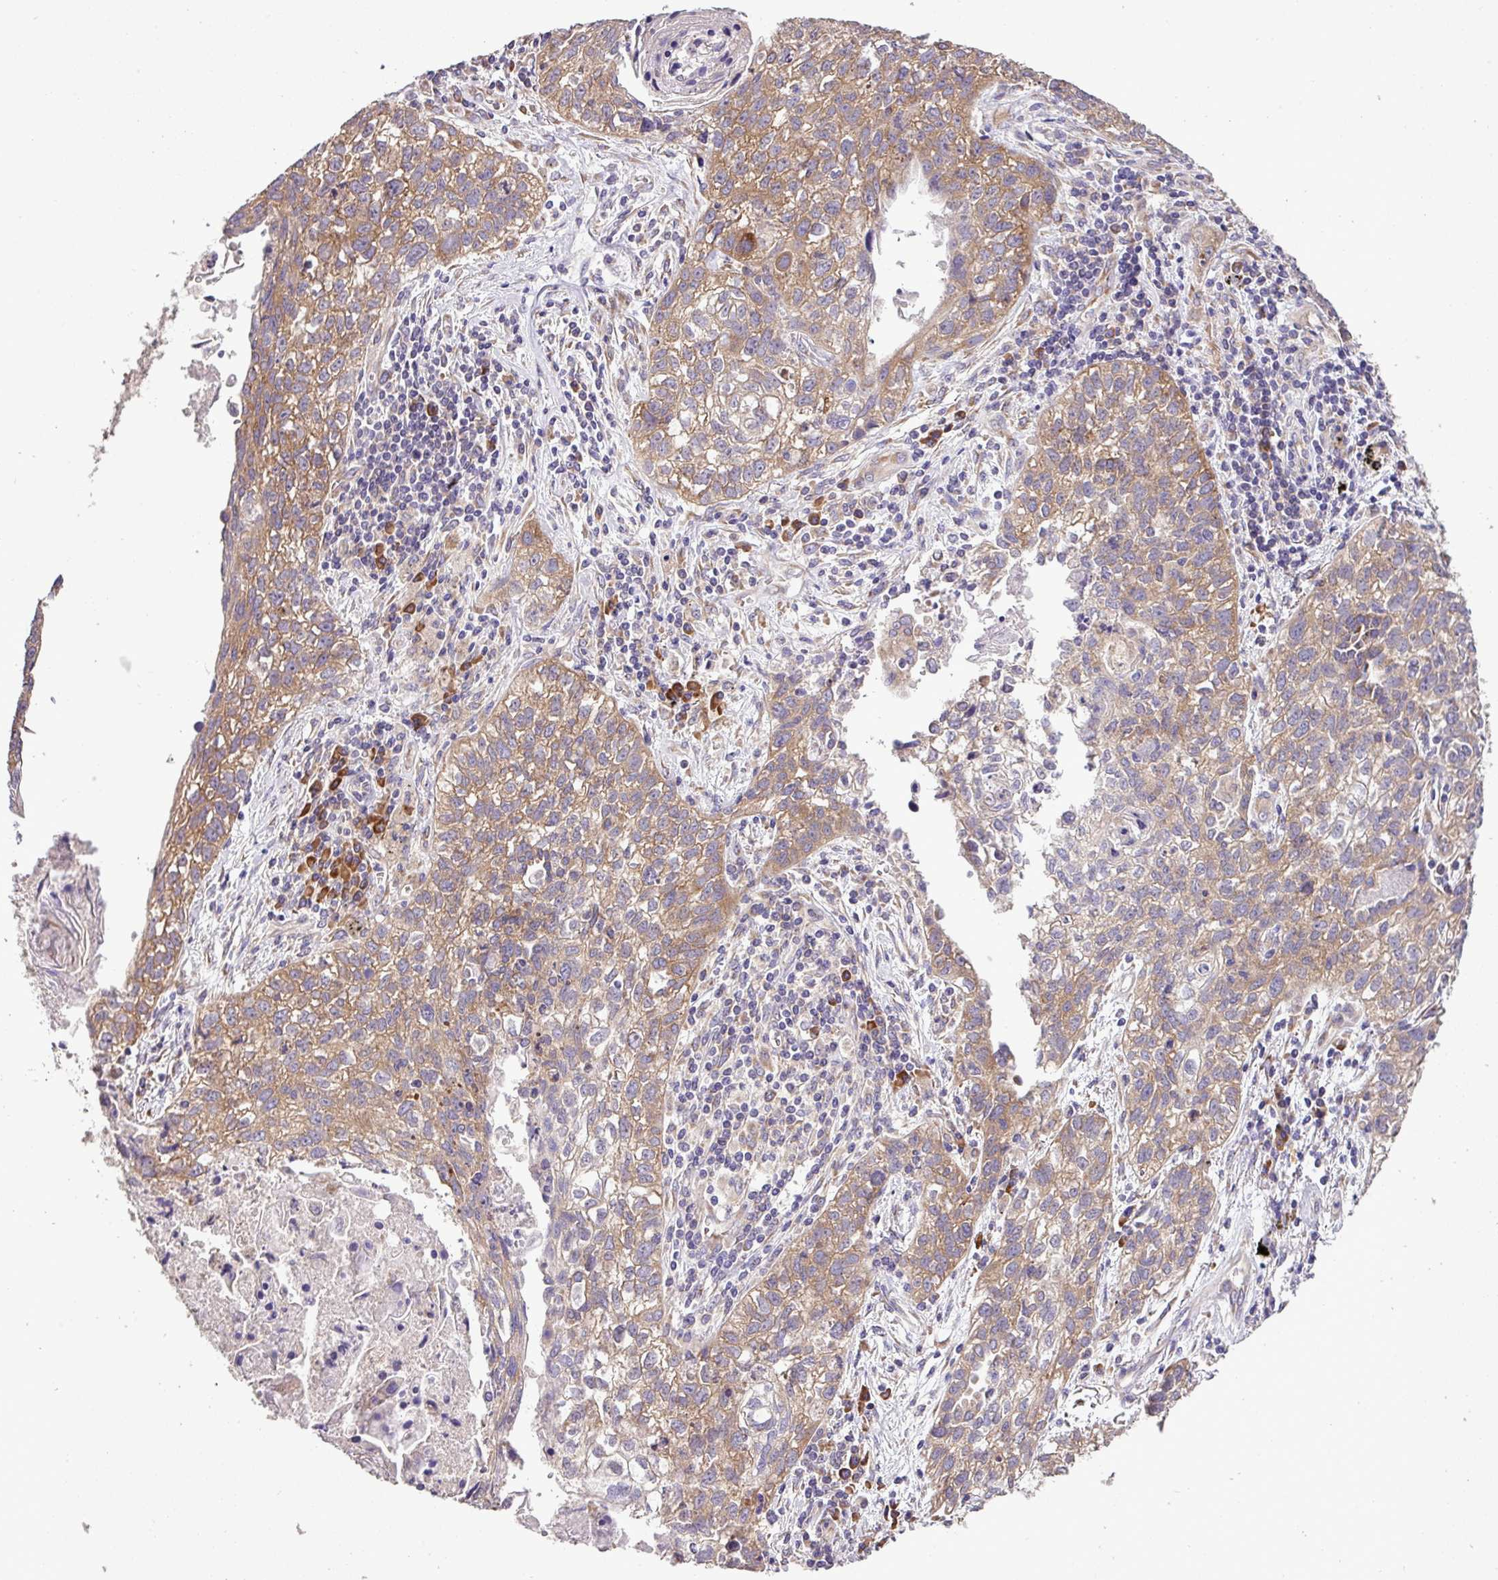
{"staining": {"intensity": "moderate", "quantity": ">75%", "location": "cytoplasmic/membranous"}, "tissue": "lung cancer", "cell_type": "Tumor cells", "image_type": "cancer", "snomed": [{"axis": "morphology", "description": "Squamous cell carcinoma, NOS"}, {"axis": "topography", "description": "Lung"}], "caption": "Immunohistochemical staining of lung cancer displays medium levels of moderate cytoplasmic/membranous protein positivity in about >75% of tumor cells.", "gene": "RPL13", "patient": {"sex": "male", "age": 74}}